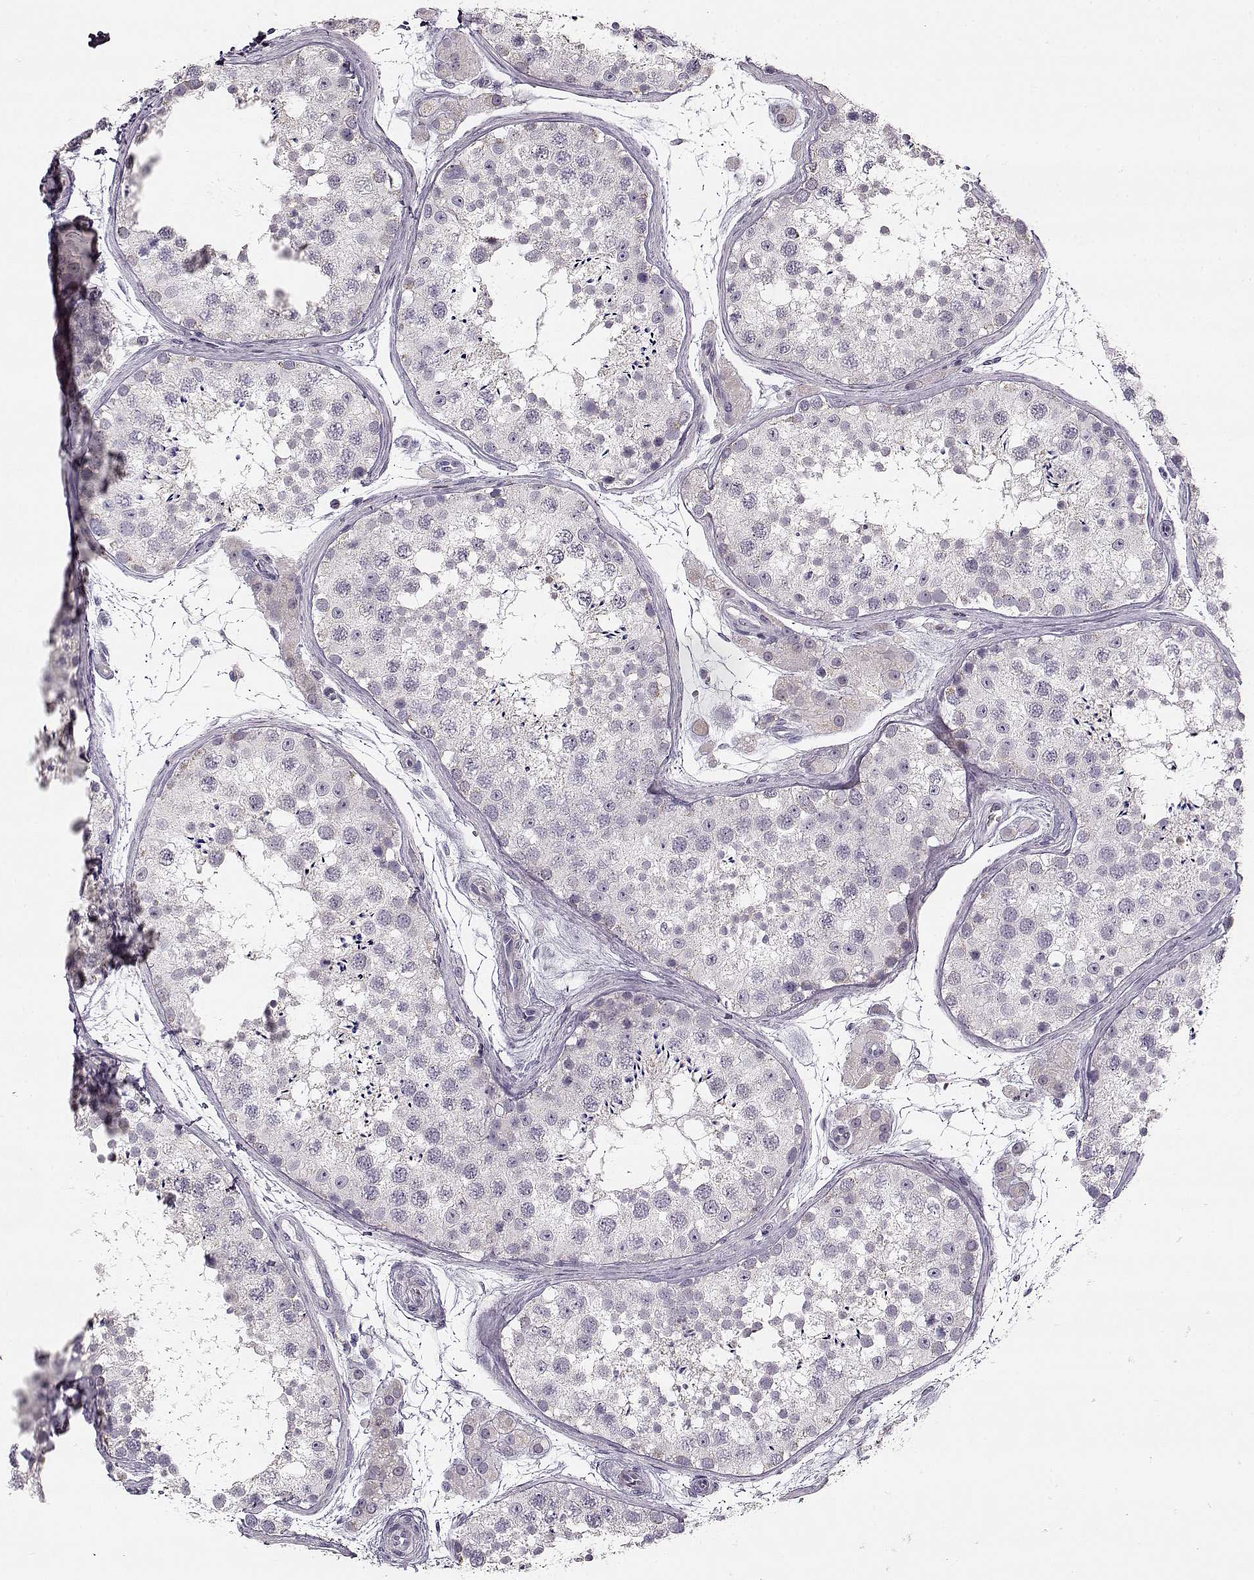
{"staining": {"intensity": "negative", "quantity": "none", "location": "none"}, "tissue": "testis", "cell_type": "Cells in seminiferous ducts", "image_type": "normal", "snomed": [{"axis": "morphology", "description": "Normal tissue, NOS"}, {"axis": "topography", "description": "Testis"}], "caption": "A high-resolution image shows immunohistochemistry staining of normal testis, which exhibits no significant expression in cells in seminiferous ducts.", "gene": "MAP6D1", "patient": {"sex": "male", "age": 41}}